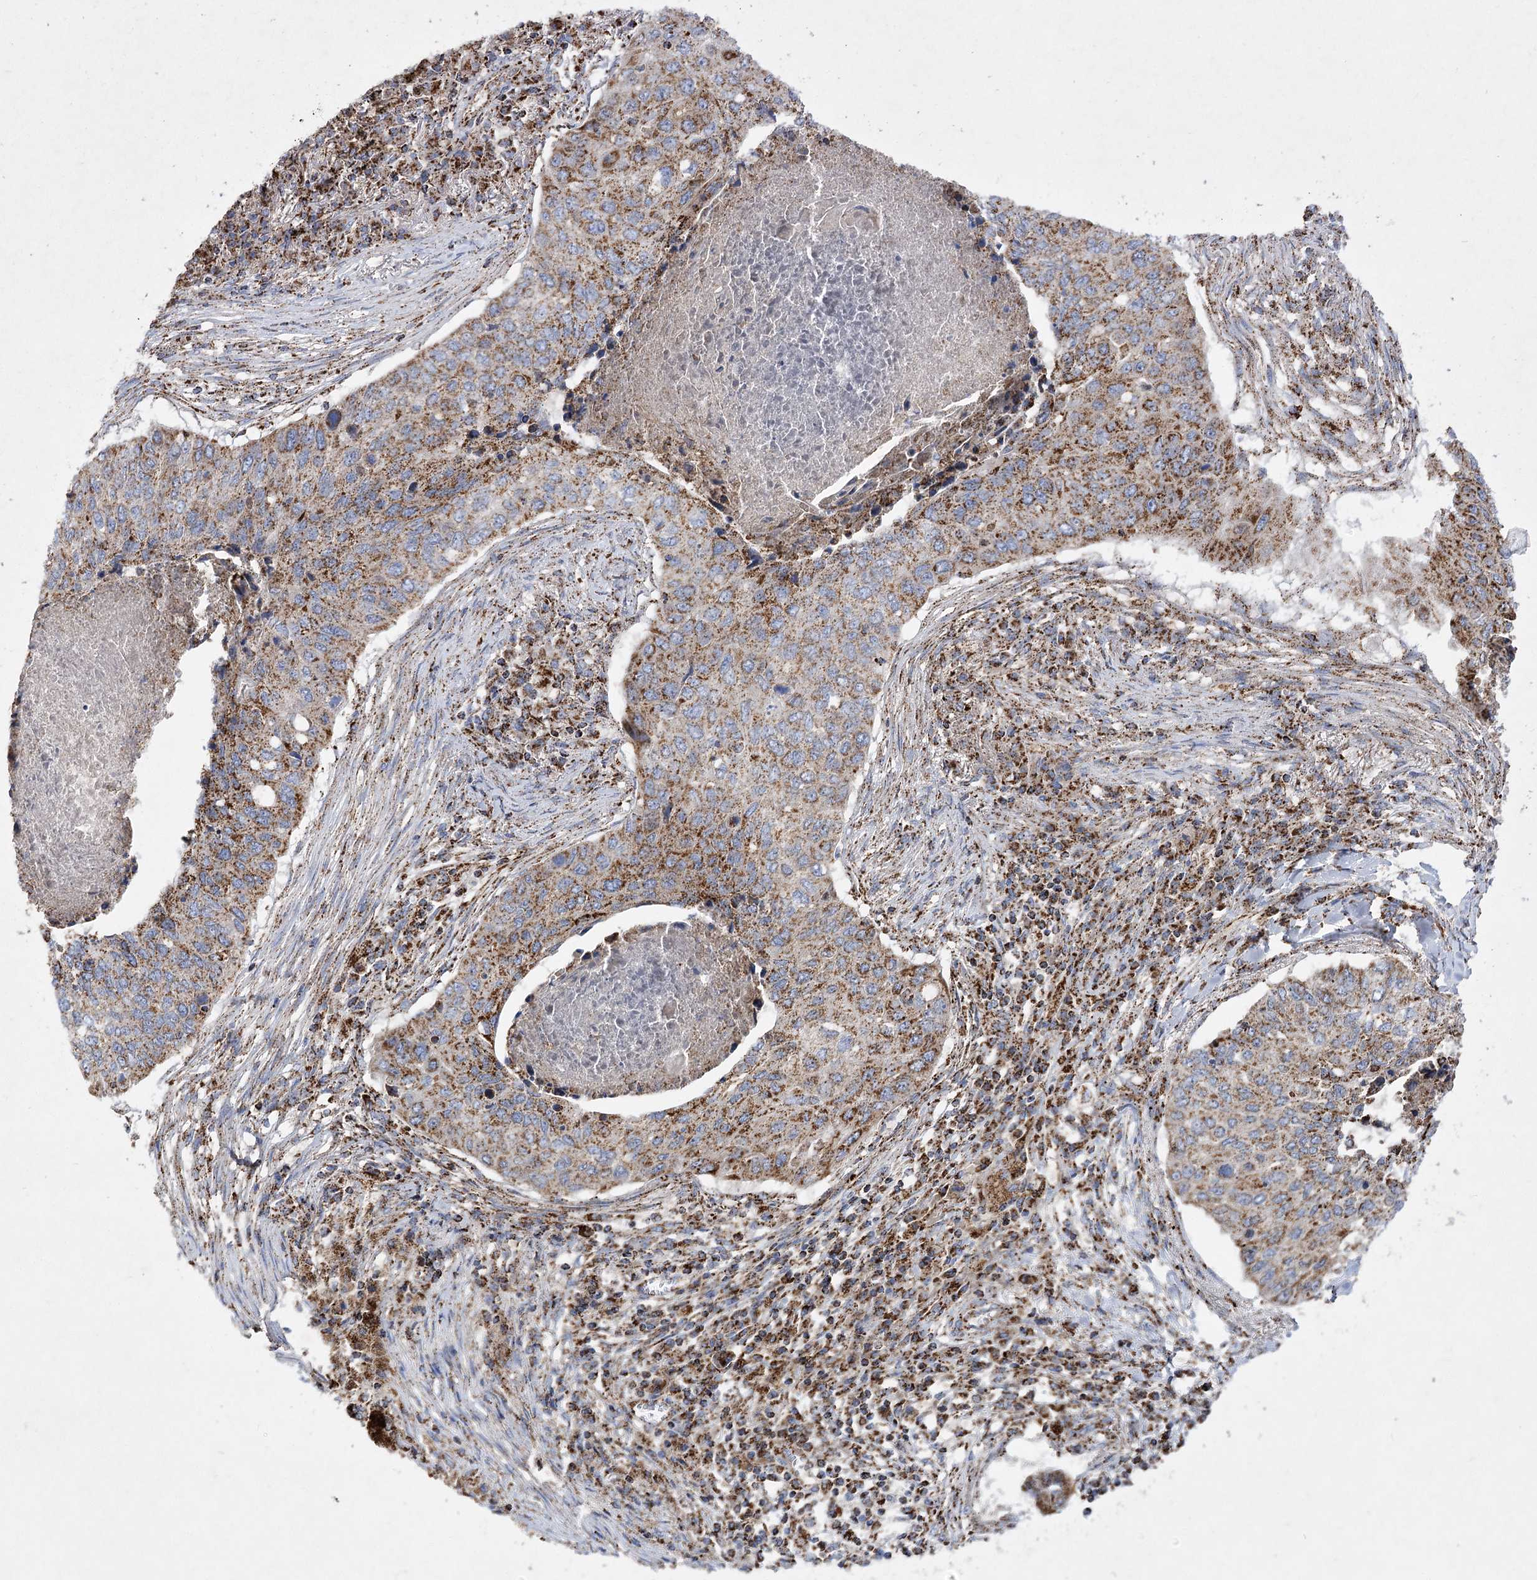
{"staining": {"intensity": "moderate", "quantity": ">75%", "location": "cytoplasmic/membranous"}, "tissue": "lung cancer", "cell_type": "Tumor cells", "image_type": "cancer", "snomed": [{"axis": "morphology", "description": "Squamous cell carcinoma, NOS"}, {"axis": "topography", "description": "Lung"}], "caption": "Lung cancer (squamous cell carcinoma) was stained to show a protein in brown. There is medium levels of moderate cytoplasmic/membranous staining in approximately >75% of tumor cells. (DAB = brown stain, brightfield microscopy at high magnification).", "gene": "ASNSD1", "patient": {"sex": "female", "age": 63}}